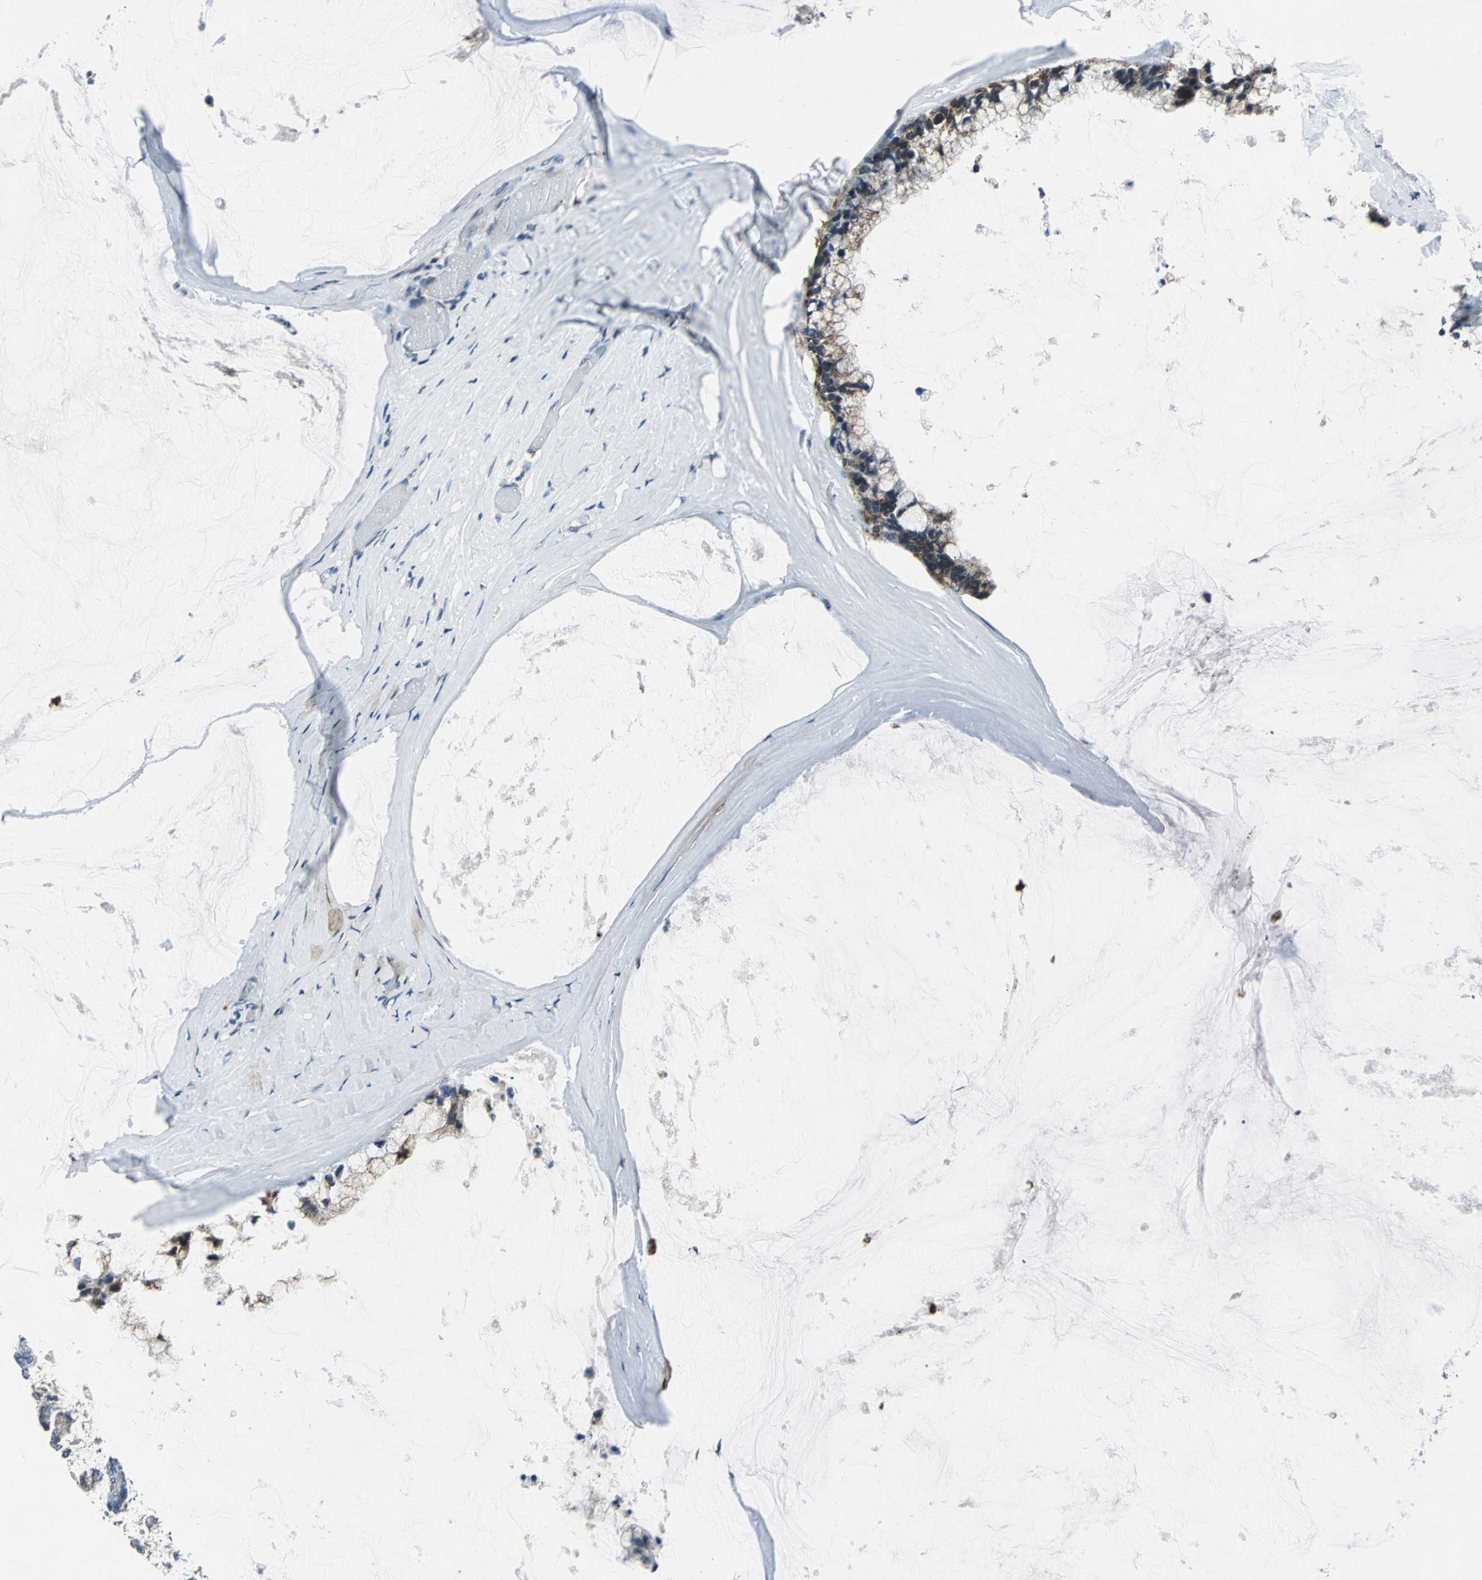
{"staining": {"intensity": "moderate", "quantity": ">75%", "location": "cytoplasmic/membranous"}, "tissue": "ovarian cancer", "cell_type": "Tumor cells", "image_type": "cancer", "snomed": [{"axis": "morphology", "description": "Cystadenocarcinoma, mucinous, NOS"}, {"axis": "topography", "description": "Ovary"}], "caption": "Ovarian mucinous cystadenocarcinoma stained for a protein (brown) exhibits moderate cytoplasmic/membranous positive positivity in approximately >75% of tumor cells.", "gene": "NUDT2", "patient": {"sex": "female", "age": 39}}